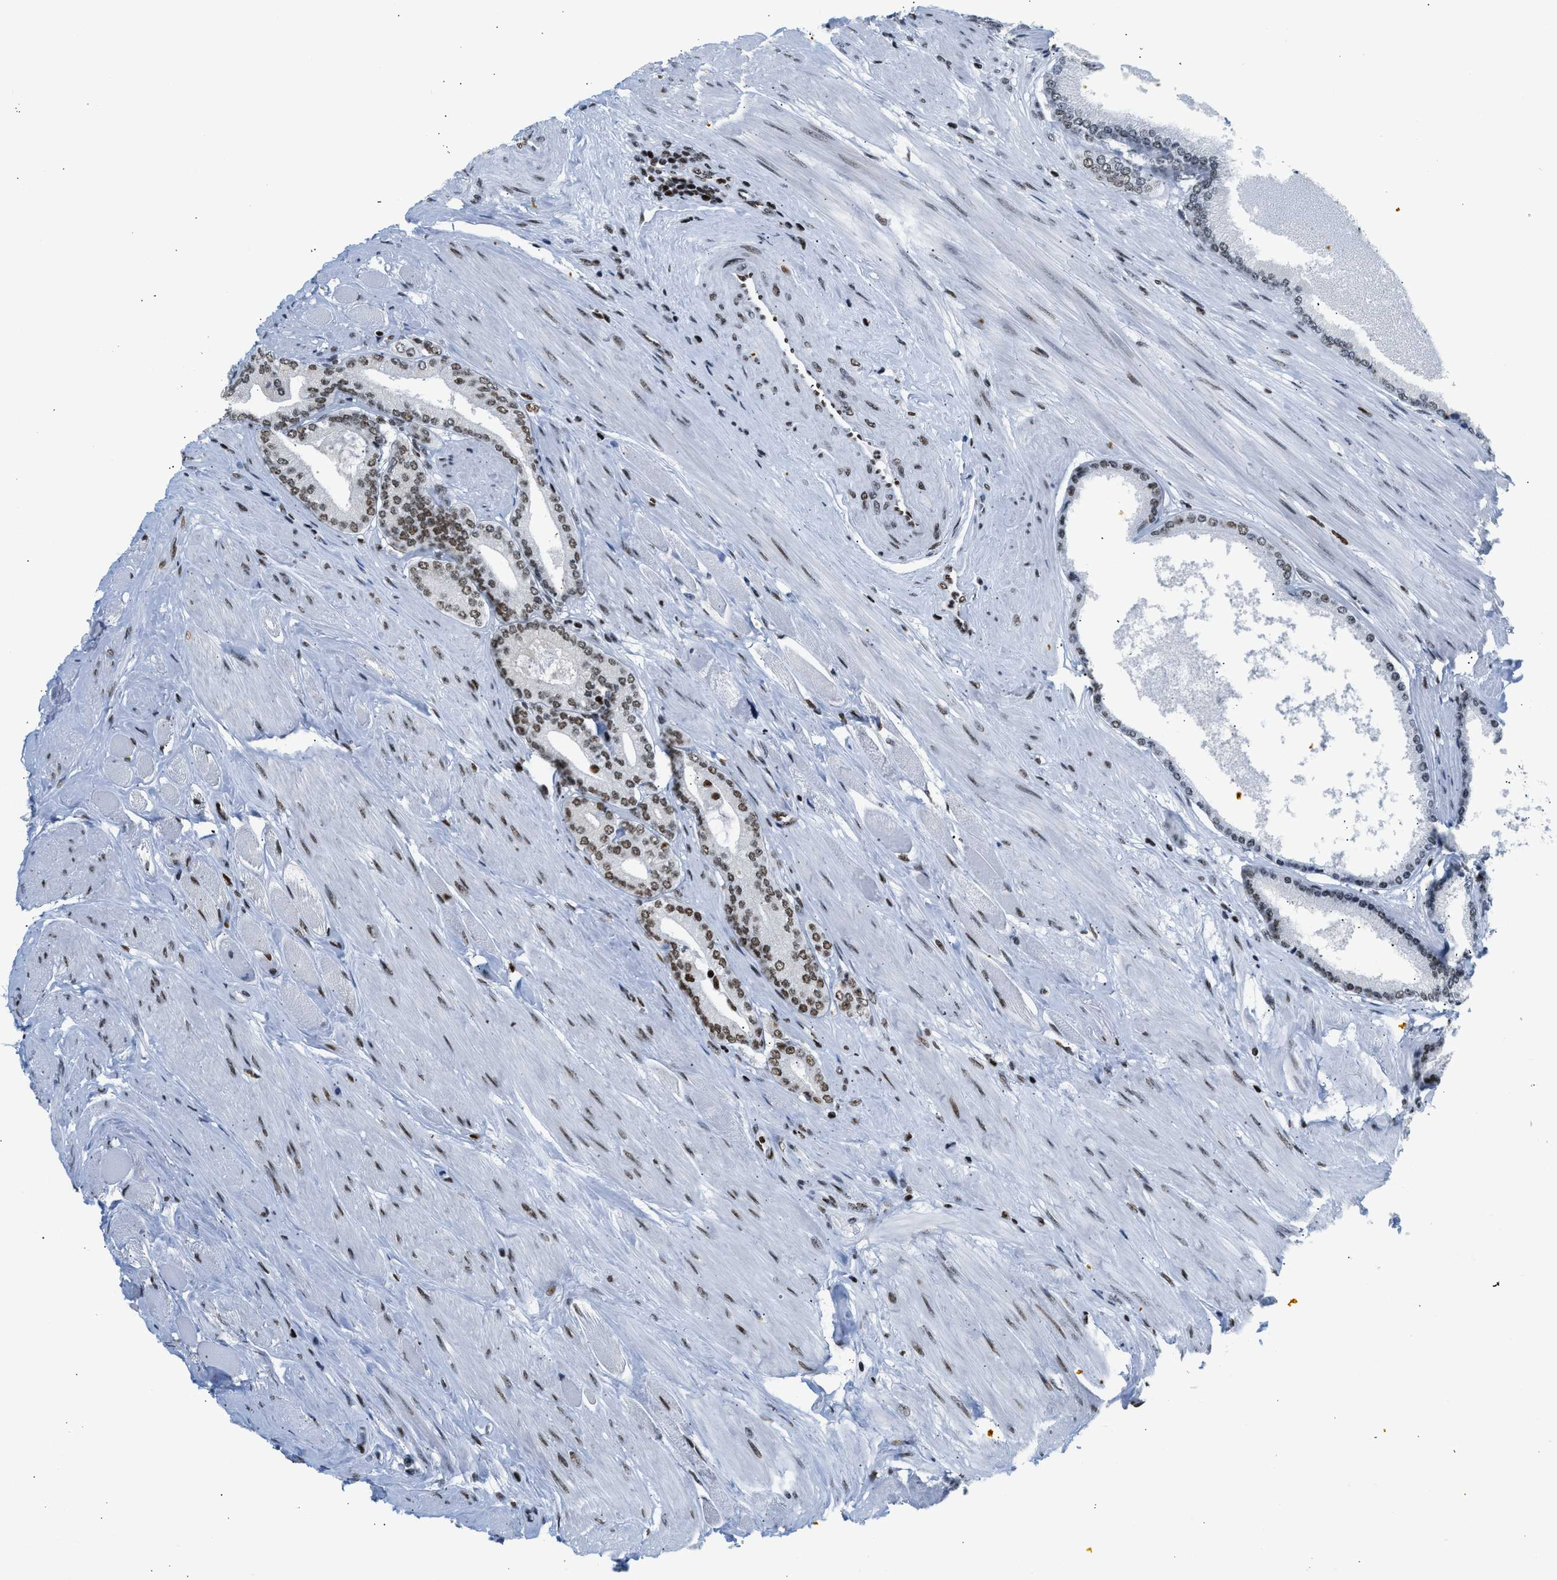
{"staining": {"intensity": "moderate", "quantity": "<25%", "location": "nuclear"}, "tissue": "prostate cancer", "cell_type": "Tumor cells", "image_type": "cancer", "snomed": [{"axis": "morphology", "description": "Adenocarcinoma, High grade"}, {"axis": "topography", "description": "Prostate"}], "caption": "Moderate nuclear protein staining is seen in approximately <25% of tumor cells in prostate cancer (high-grade adenocarcinoma).", "gene": "PIF1", "patient": {"sex": "male", "age": 61}}